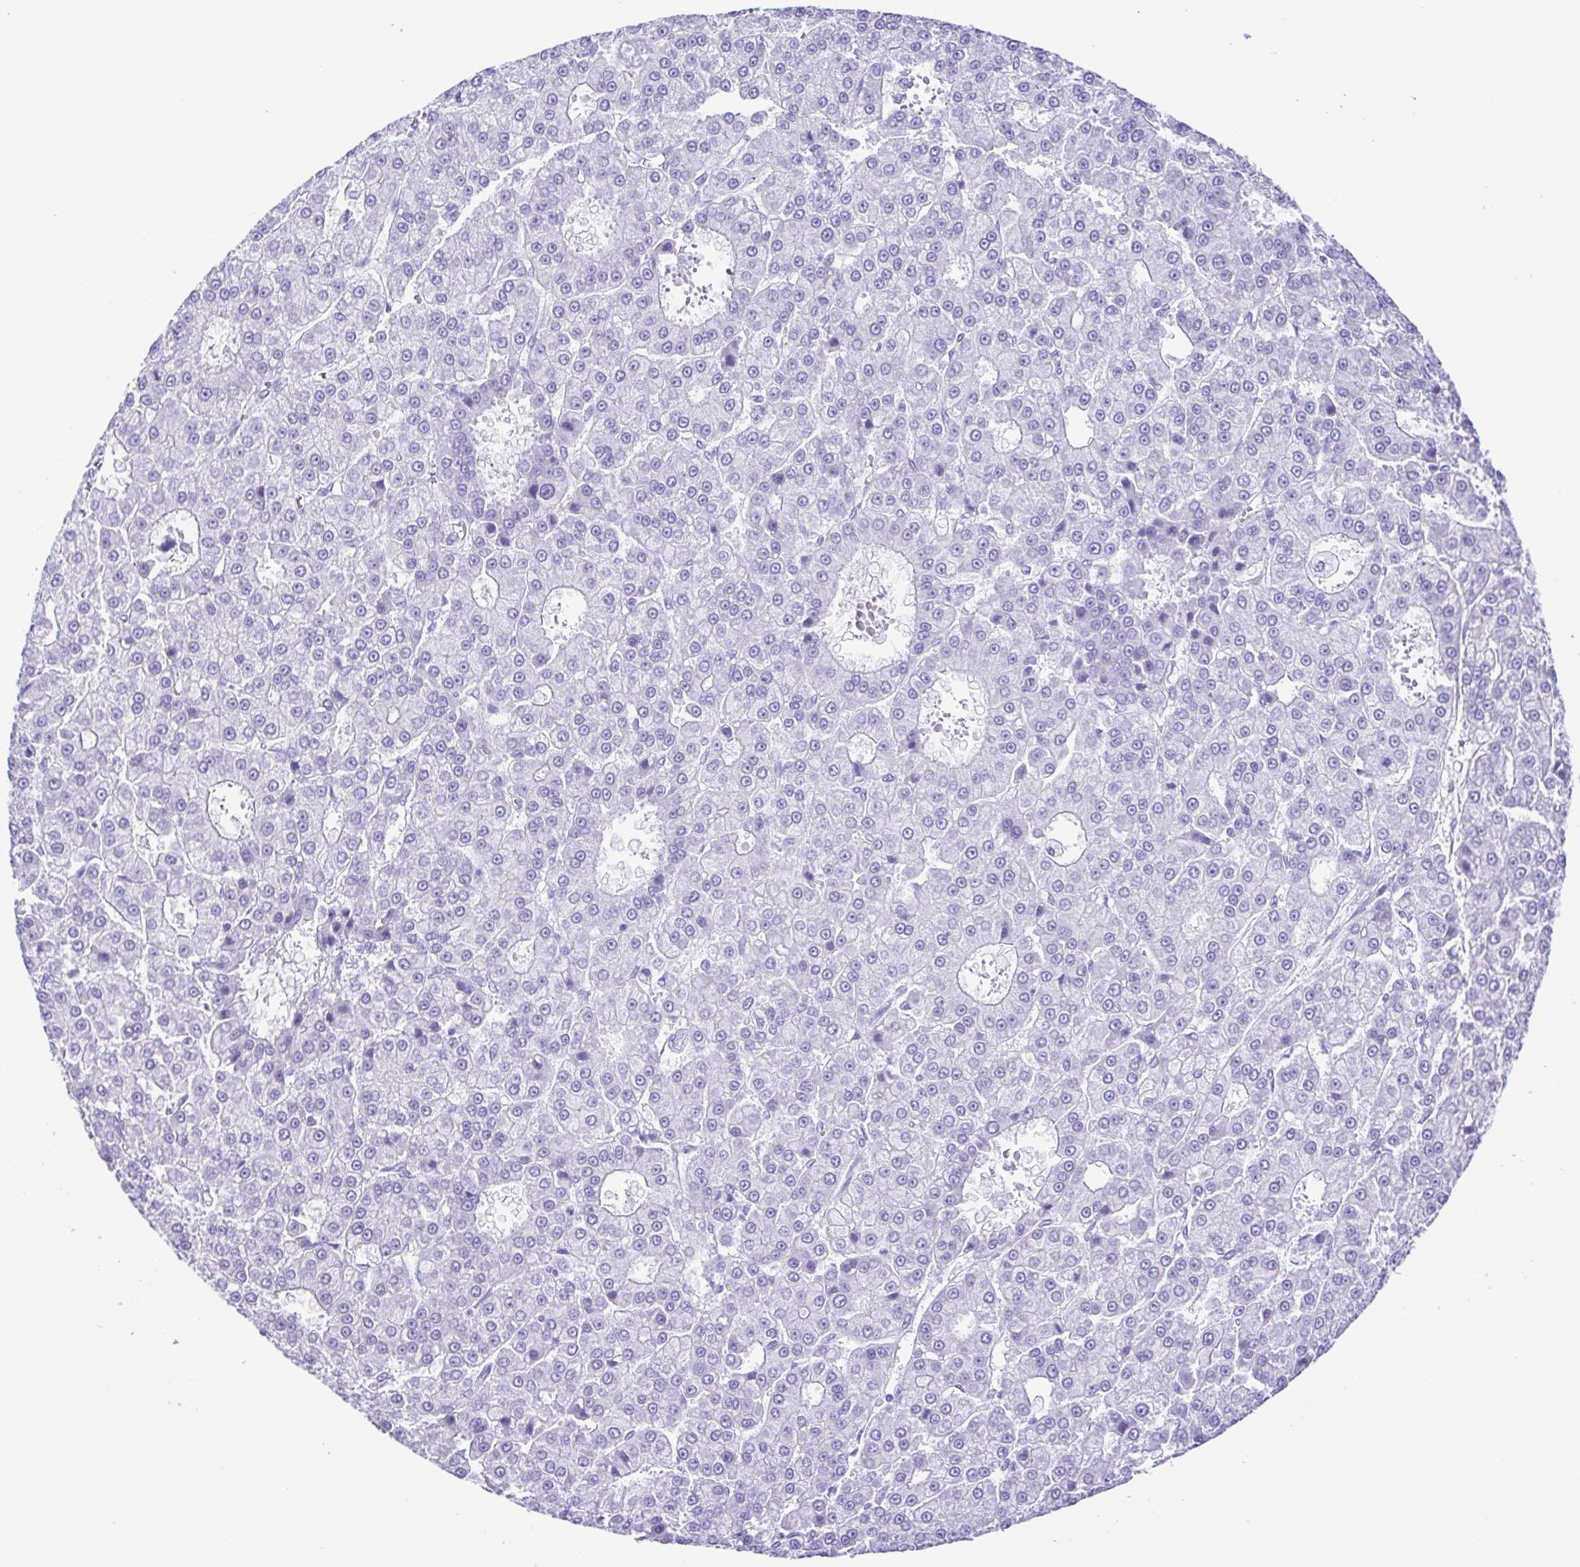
{"staining": {"intensity": "negative", "quantity": "none", "location": "none"}, "tissue": "liver cancer", "cell_type": "Tumor cells", "image_type": "cancer", "snomed": [{"axis": "morphology", "description": "Carcinoma, Hepatocellular, NOS"}, {"axis": "topography", "description": "Liver"}], "caption": "Human liver cancer (hepatocellular carcinoma) stained for a protein using IHC displays no expression in tumor cells.", "gene": "ERP27", "patient": {"sex": "male", "age": 70}}